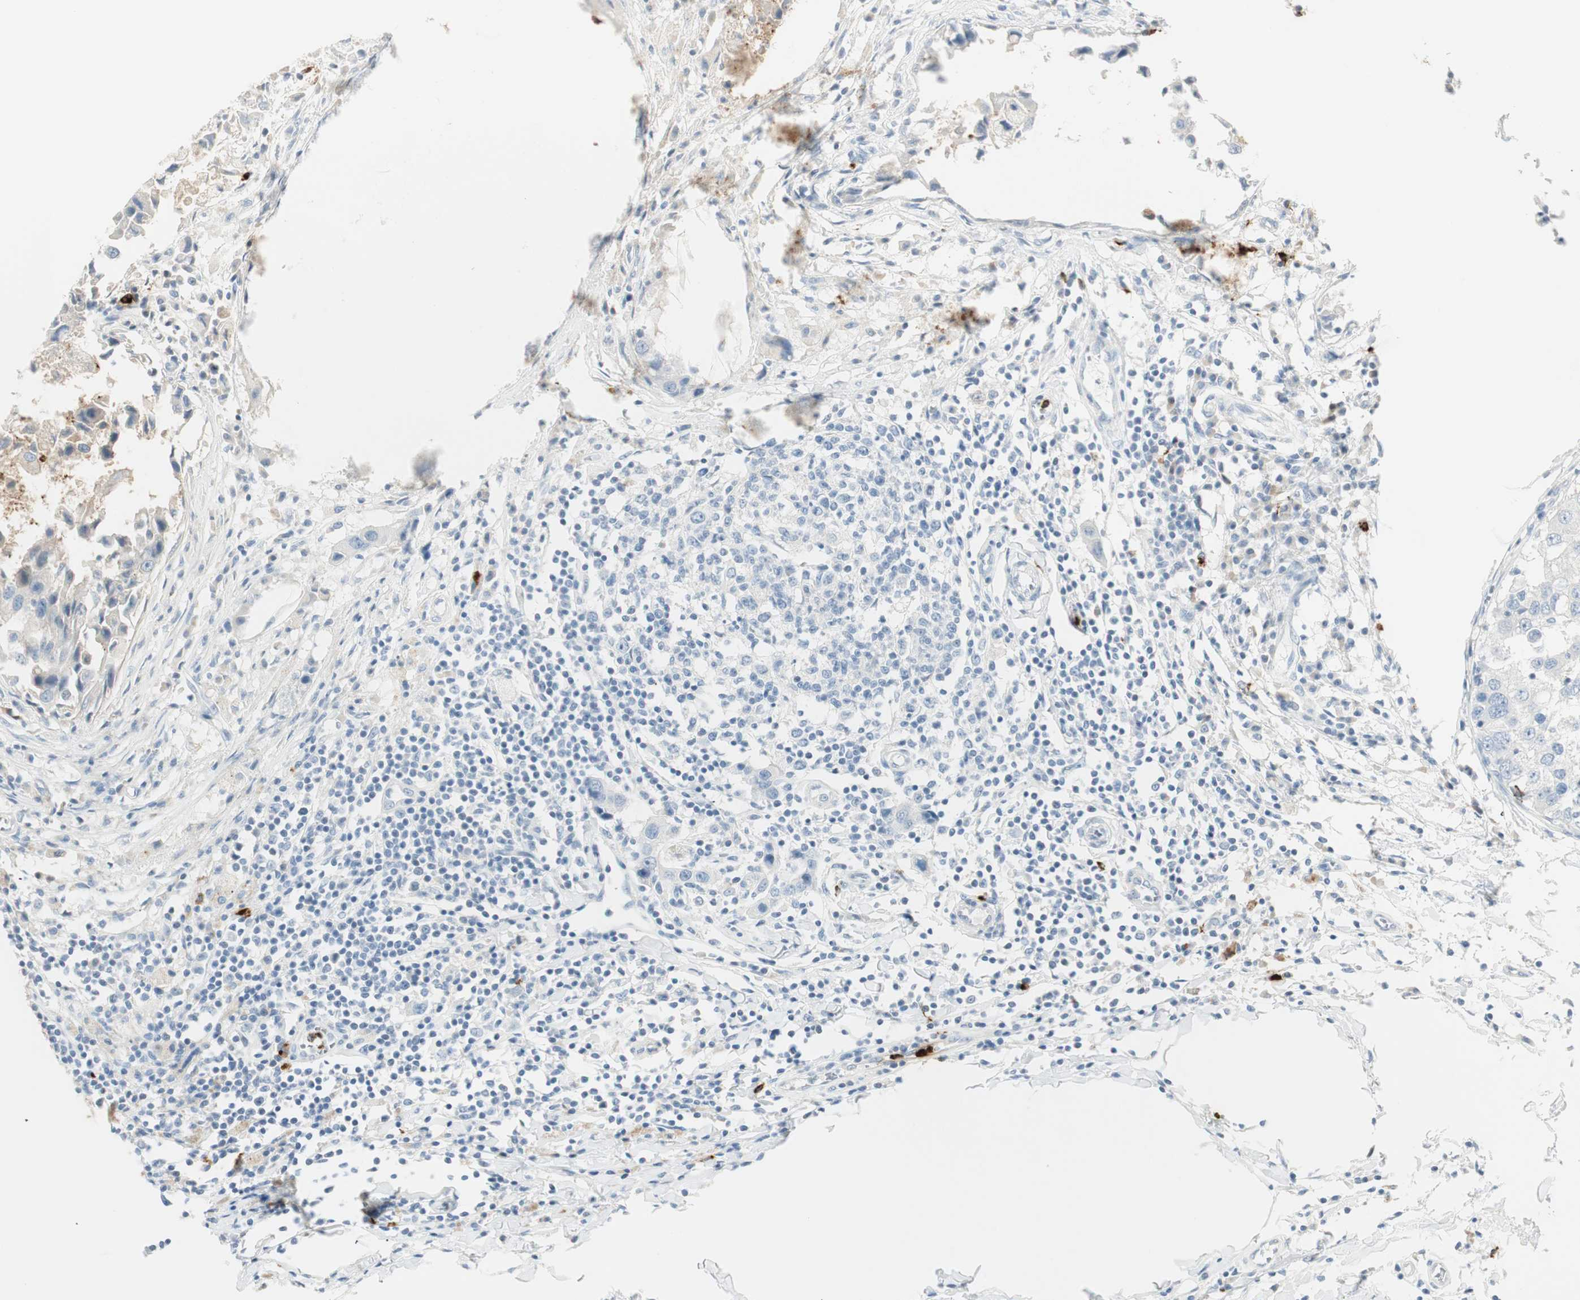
{"staining": {"intensity": "negative", "quantity": "none", "location": "none"}, "tissue": "breast cancer", "cell_type": "Tumor cells", "image_type": "cancer", "snomed": [{"axis": "morphology", "description": "Duct carcinoma"}, {"axis": "topography", "description": "Breast"}], "caption": "This is an immunohistochemistry photomicrograph of human breast cancer (infiltrating ductal carcinoma). There is no expression in tumor cells.", "gene": "PRTN3", "patient": {"sex": "female", "age": 27}}